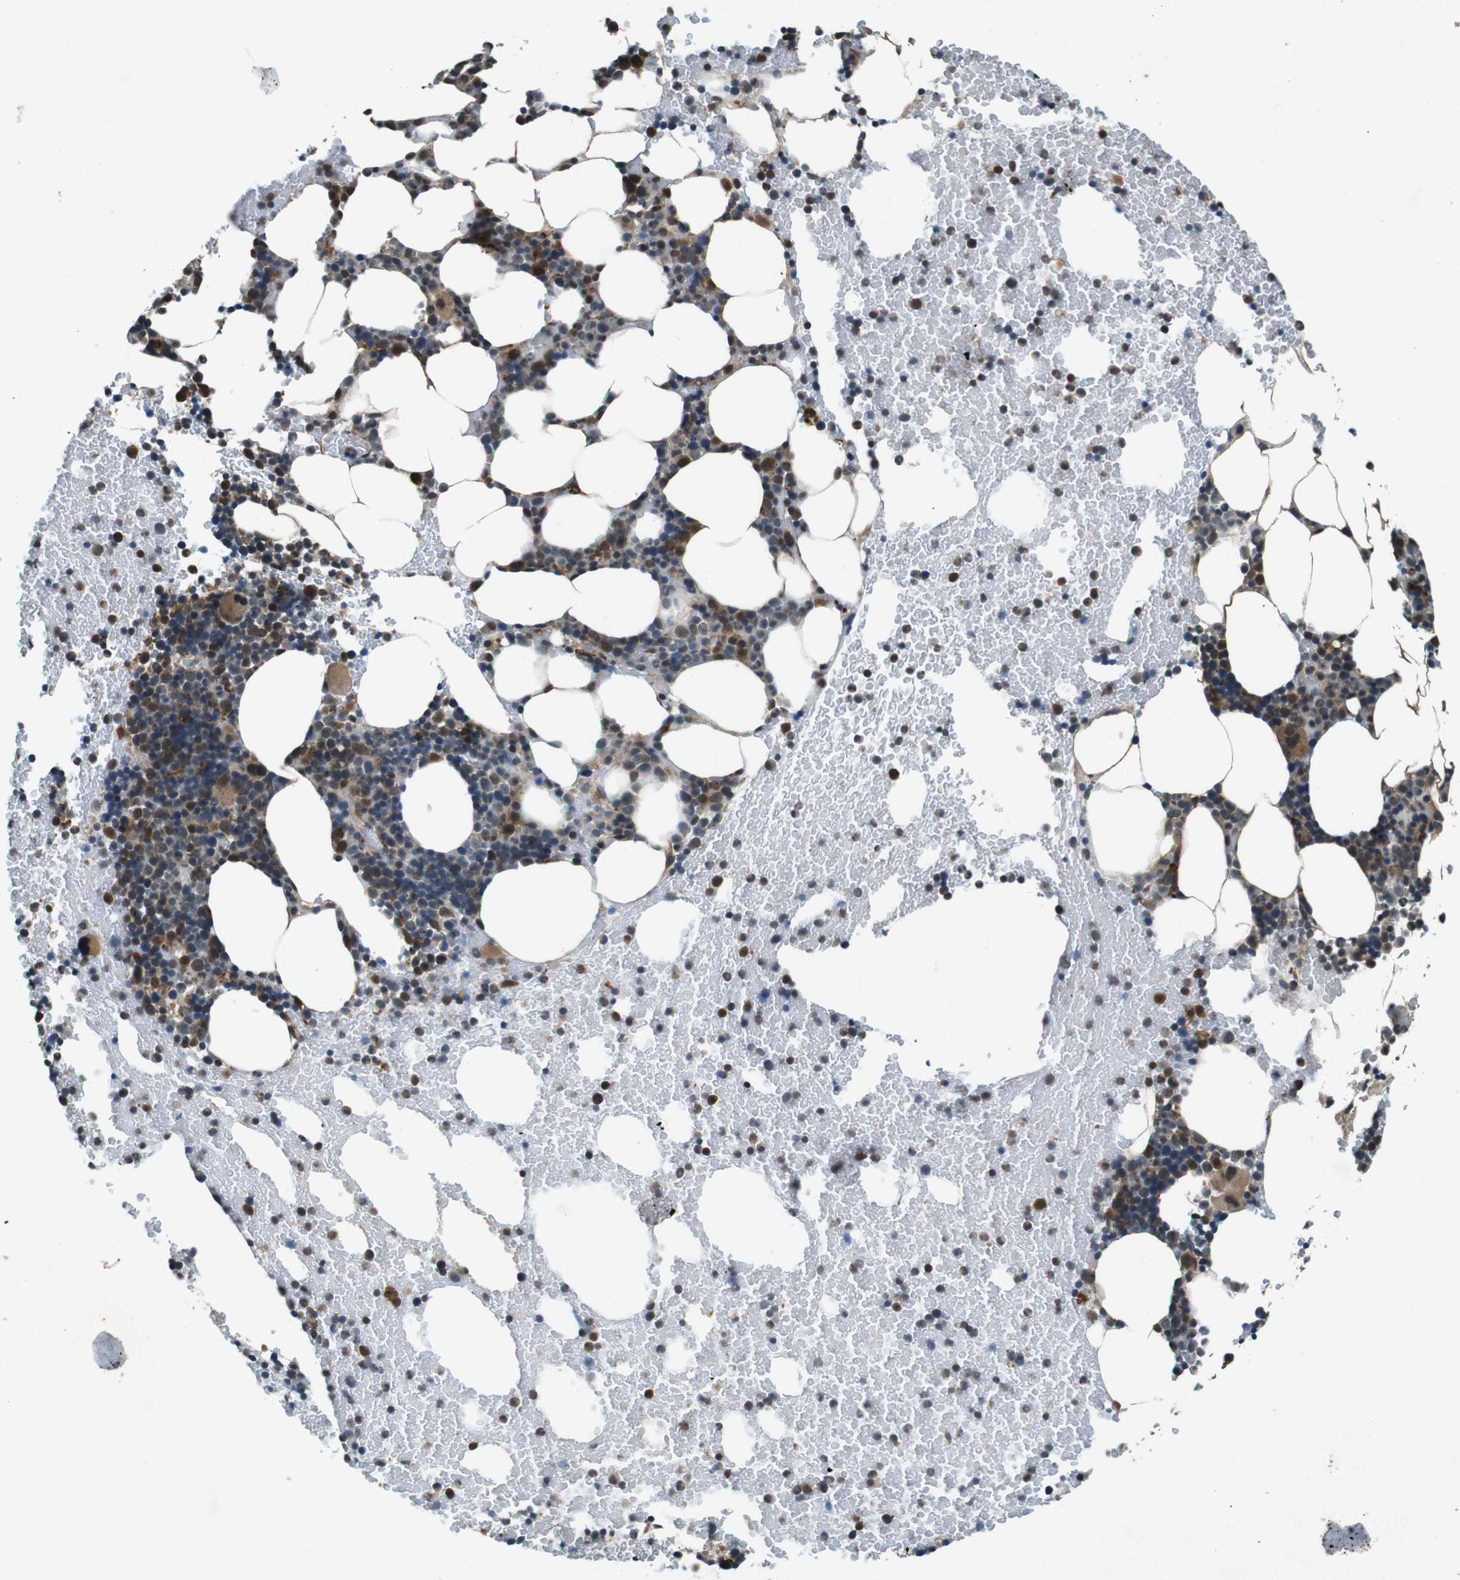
{"staining": {"intensity": "moderate", "quantity": ">75%", "location": "cytoplasmic/membranous,nuclear"}, "tissue": "bone marrow", "cell_type": "Hematopoietic cells", "image_type": "normal", "snomed": [{"axis": "morphology", "description": "Normal tissue, NOS"}, {"axis": "morphology", "description": "Inflammation, NOS"}, {"axis": "topography", "description": "Bone marrow"}], "caption": "IHC (DAB) staining of unremarkable human bone marrow demonstrates moderate cytoplasmic/membranous,nuclear protein positivity in about >75% of hematopoietic cells.", "gene": "SOCS1", "patient": {"sex": "female", "age": 70}}